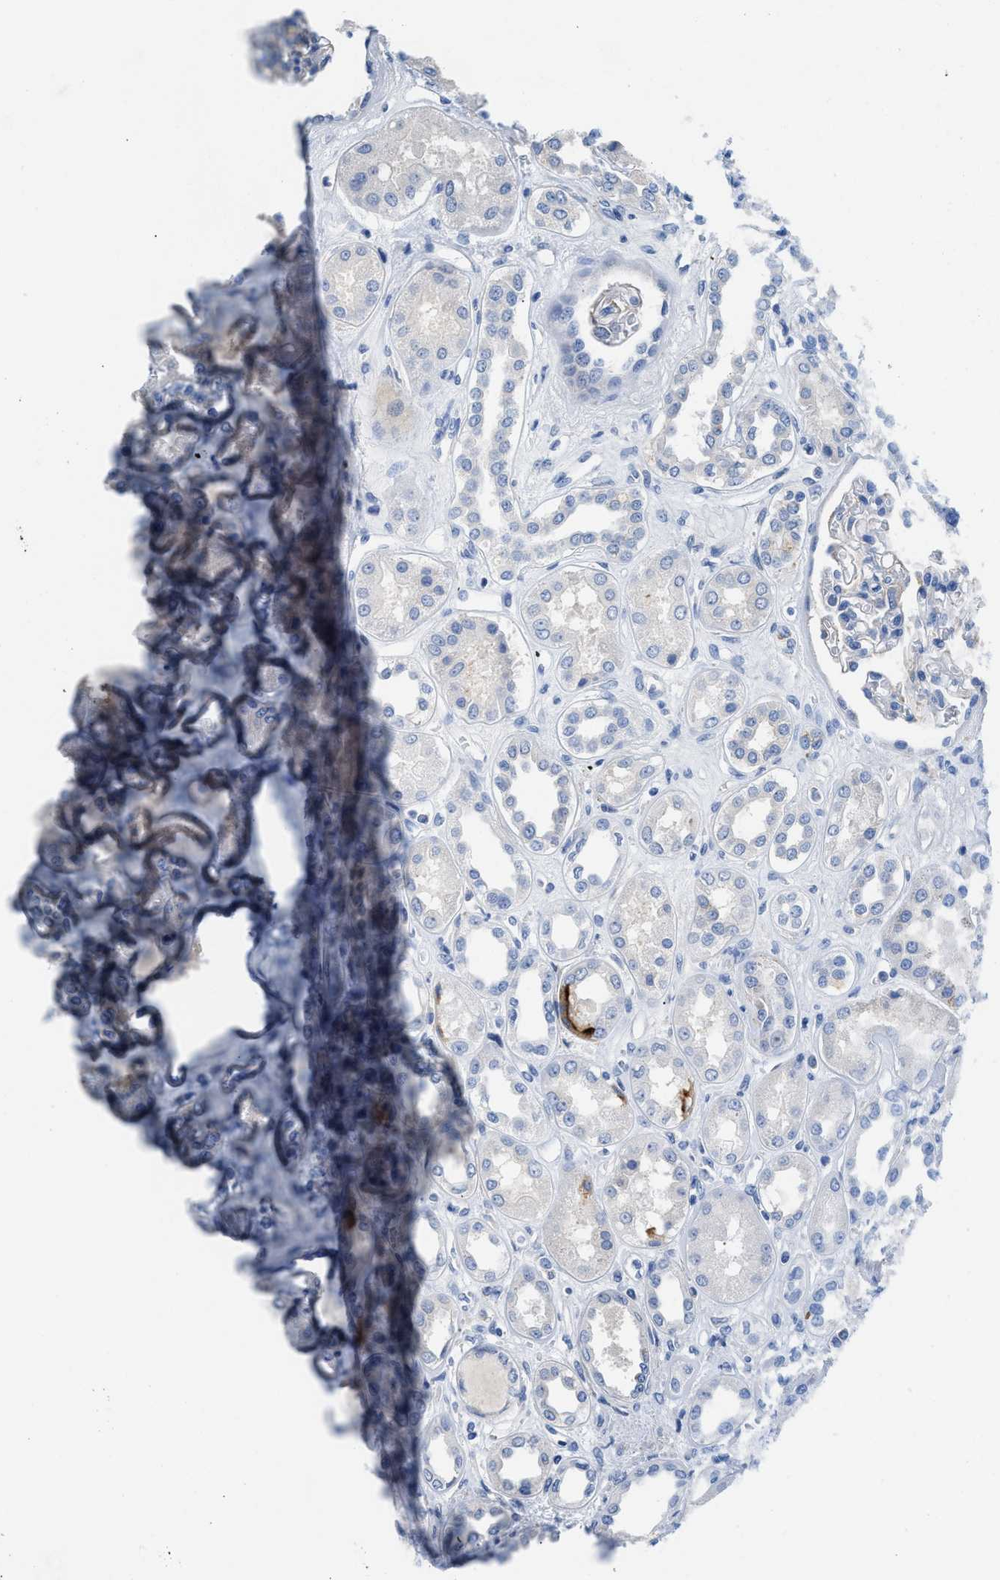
{"staining": {"intensity": "negative", "quantity": "none", "location": "none"}, "tissue": "kidney", "cell_type": "Cells in glomeruli", "image_type": "normal", "snomed": [{"axis": "morphology", "description": "Normal tissue, NOS"}, {"axis": "topography", "description": "Kidney"}], "caption": "The micrograph exhibits no staining of cells in glomeruli in normal kidney.", "gene": "SLC10A6", "patient": {"sex": "male", "age": 59}}